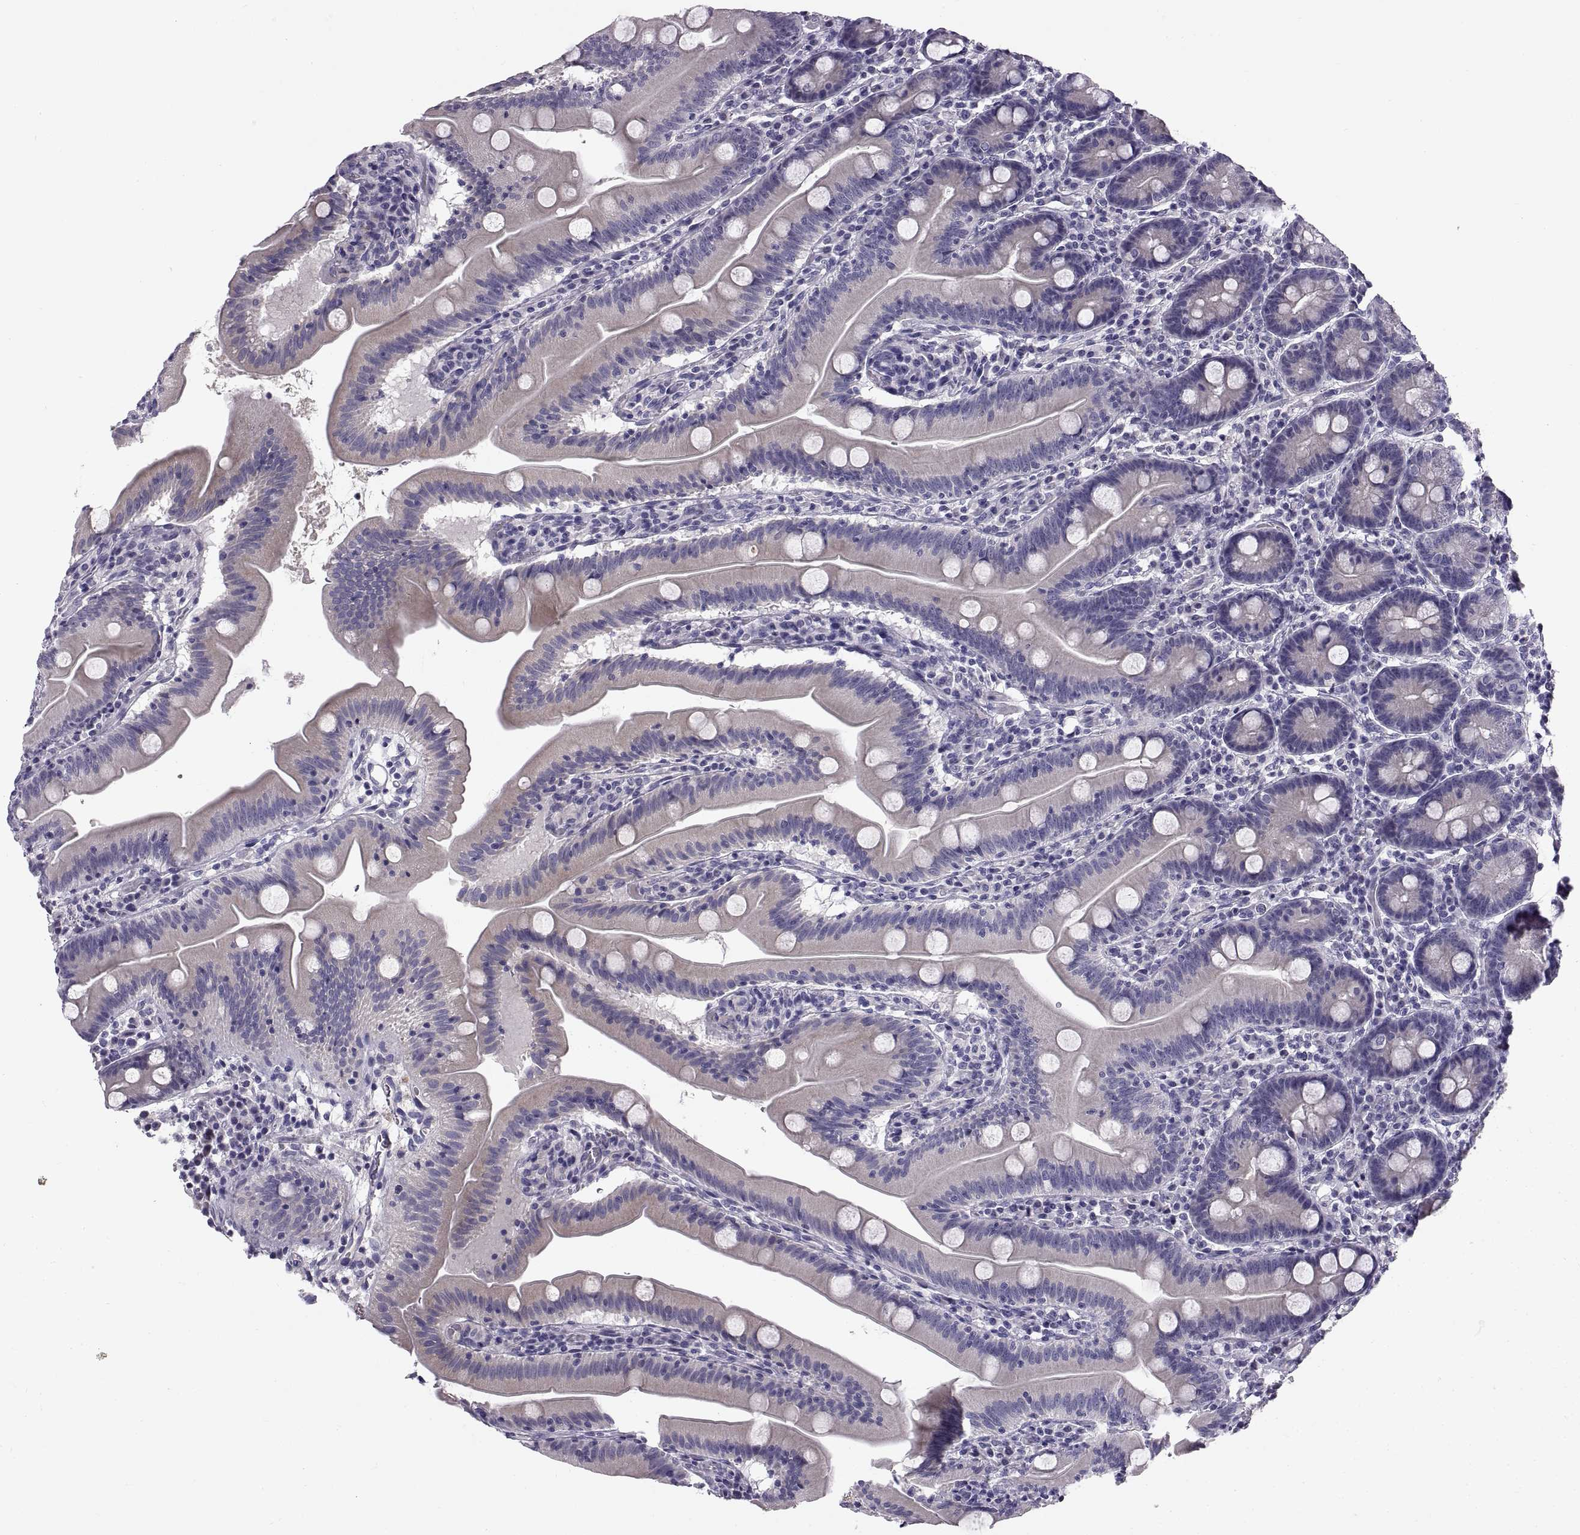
{"staining": {"intensity": "negative", "quantity": "none", "location": "none"}, "tissue": "small intestine", "cell_type": "Glandular cells", "image_type": "normal", "snomed": [{"axis": "morphology", "description": "Normal tissue, NOS"}, {"axis": "topography", "description": "Small intestine"}], "caption": "This is an IHC micrograph of benign human small intestine. There is no positivity in glandular cells.", "gene": "ADAM32", "patient": {"sex": "male", "age": 37}}